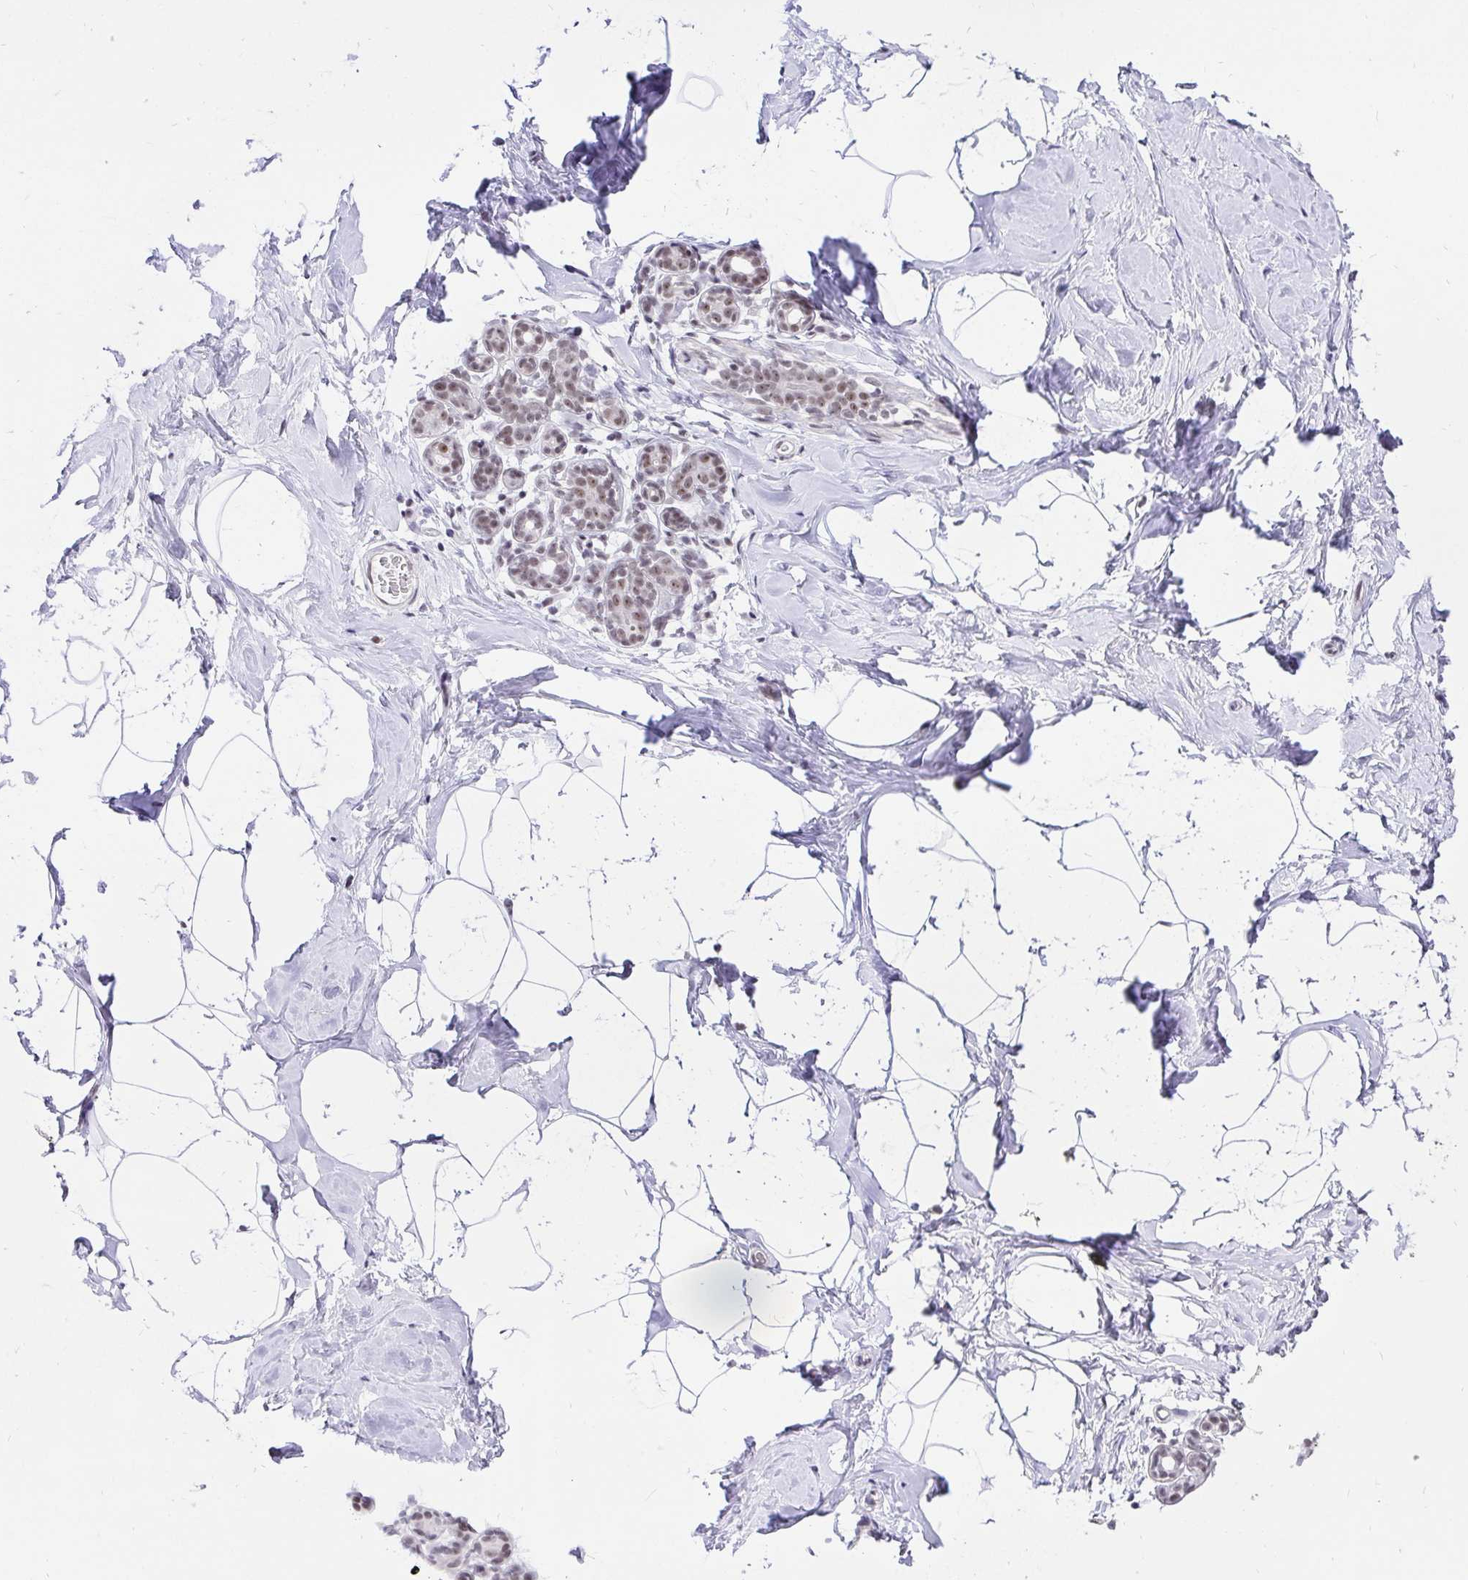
{"staining": {"intensity": "negative", "quantity": "none", "location": "none"}, "tissue": "breast", "cell_type": "Adipocytes", "image_type": "normal", "snomed": [{"axis": "morphology", "description": "Normal tissue, NOS"}, {"axis": "topography", "description": "Breast"}], "caption": "Adipocytes show no significant protein staining in benign breast.", "gene": "ZNF860", "patient": {"sex": "female", "age": 32}}